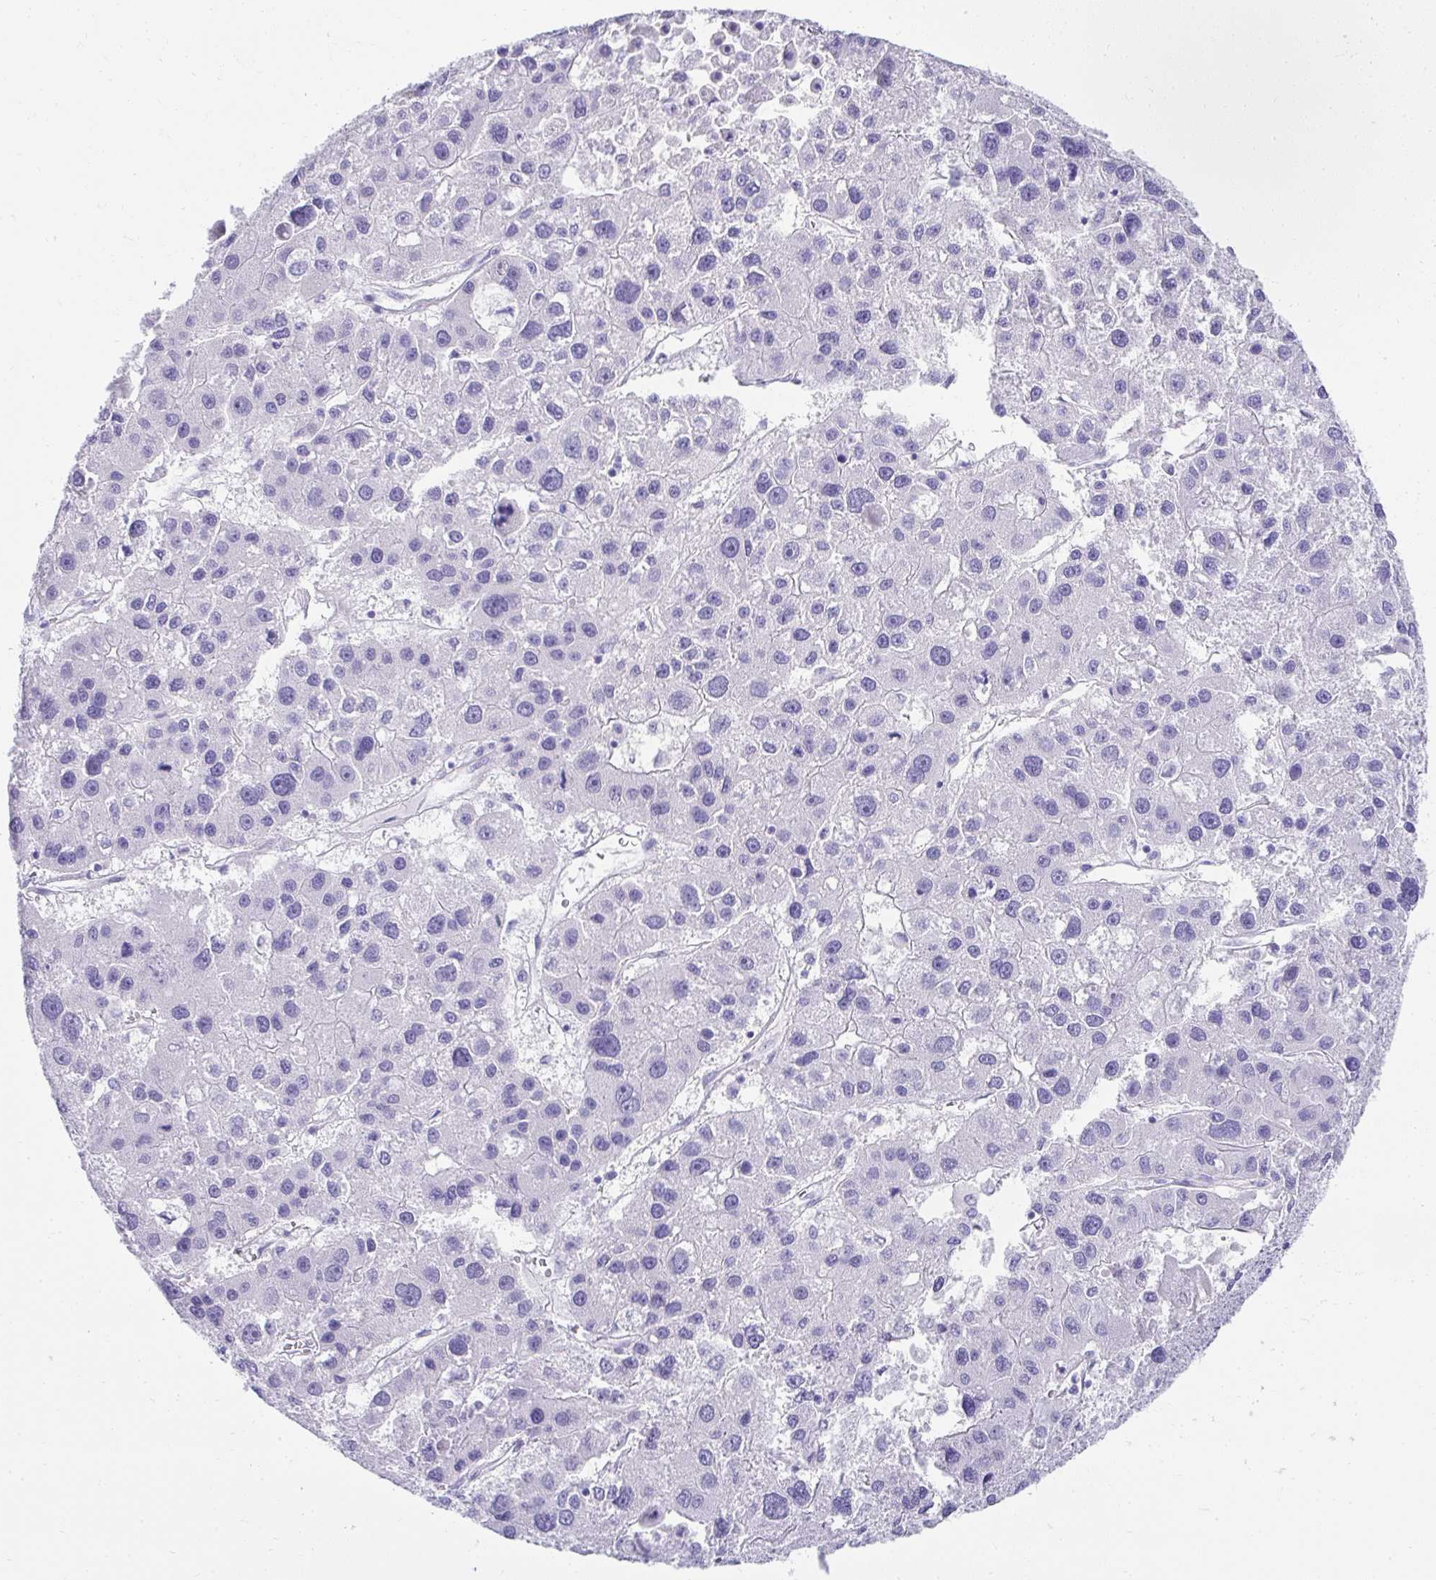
{"staining": {"intensity": "negative", "quantity": "none", "location": "none"}, "tissue": "liver cancer", "cell_type": "Tumor cells", "image_type": "cancer", "snomed": [{"axis": "morphology", "description": "Carcinoma, Hepatocellular, NOS"}, {"axis": "topography", "description": "Liver"}], "caption": "Protein analysis of liver cancer (hepatocellular carcinoma) shows no significant expression in tumor cells. The staining was performed using DAB to visualize the protein expression in brown, while the nuclei were stained in blue with hematoxylin (Magnification: 20x).", "gene": "TNNT1", "patient": {"sex": "male", "age": 73}}